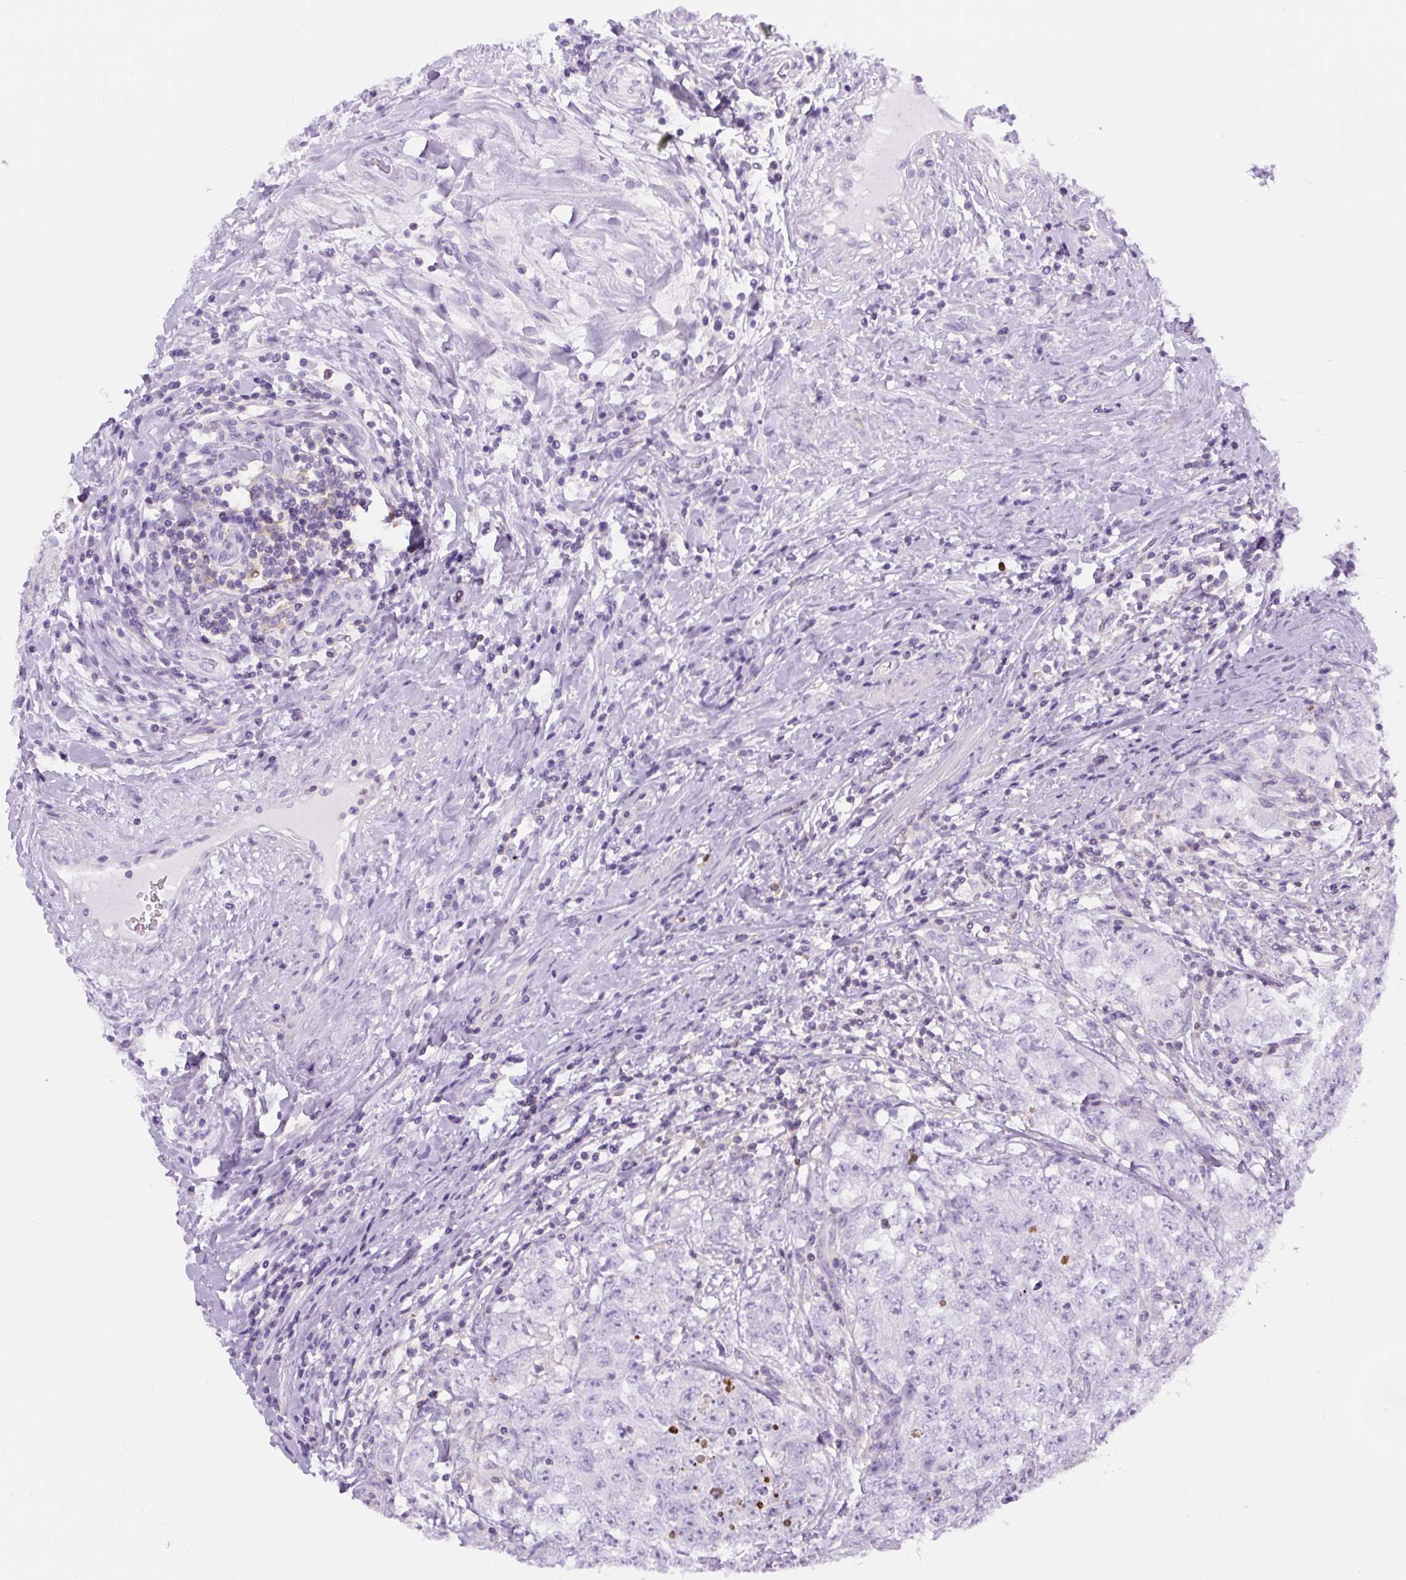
{"staining": {"intensity": "negative", "quantity": "none", "location": "none"}, "tissue": "testis cancer", "cell_type": "Tumor cells", "image_type": "cancer", "snomed": [{"axis": "morphology", "description": "Seminoma, NOS"}, {"axis": "morphology", "description": "Carcinoma, Embryonal, NOS"}, {"axis": "topography", "description": "Testis"}], "caption": "Testis cancer (seminoma) was stained to show a protein in brown. There is no significant positivity in tumor cells. The staining is performed using DAB (3,3'-diaminobenzidine) brown chromogen with nuclei counter-stained in using hematoxylin.", "gene": "PIP5KL1", "patient": {"sex": "male", "age": 43}}